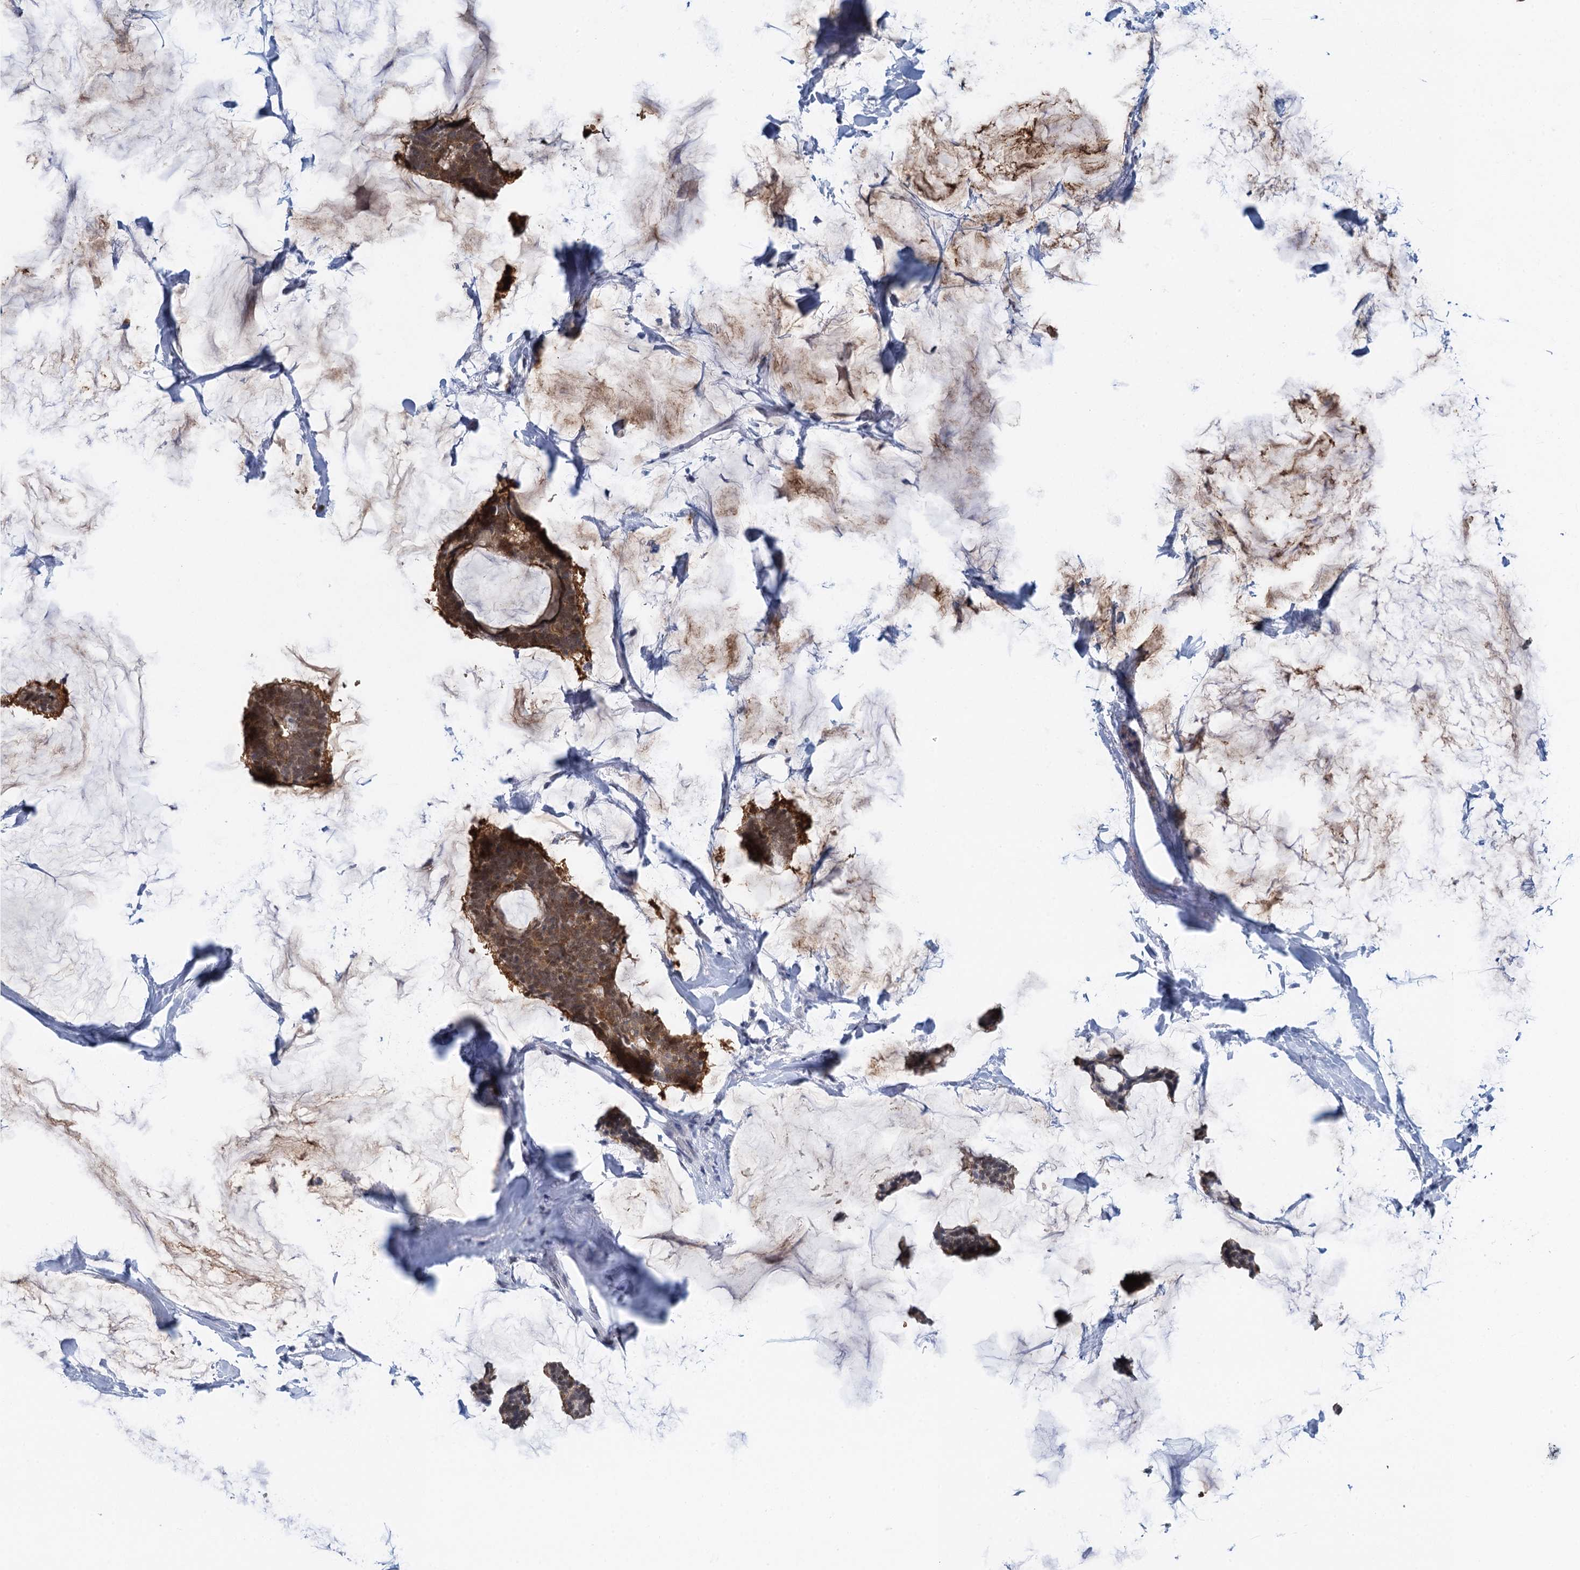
{"staining": {"intensity": "moderate", "quantity": ">75%", "location": "cytoplasmic/membranous,nuclear"}, "tissue": "breast cancer", "cell_type": "Tumor cells", "image_type": "cancer", "snomed": [{"axis": "morphology", "description": "Duct carcinoma"}, {"axis": "topography", "description": "Breast"}], "caption": "Human breast cancer (invasive ductal carcinoma) stained with a brown dye exhibits moderate cytoplasmic/membranous and nuclear positive expression in about >75% of tumor cells.", "gene": "EPS8L1", "patient": {"sex": "female", "age": 93}}